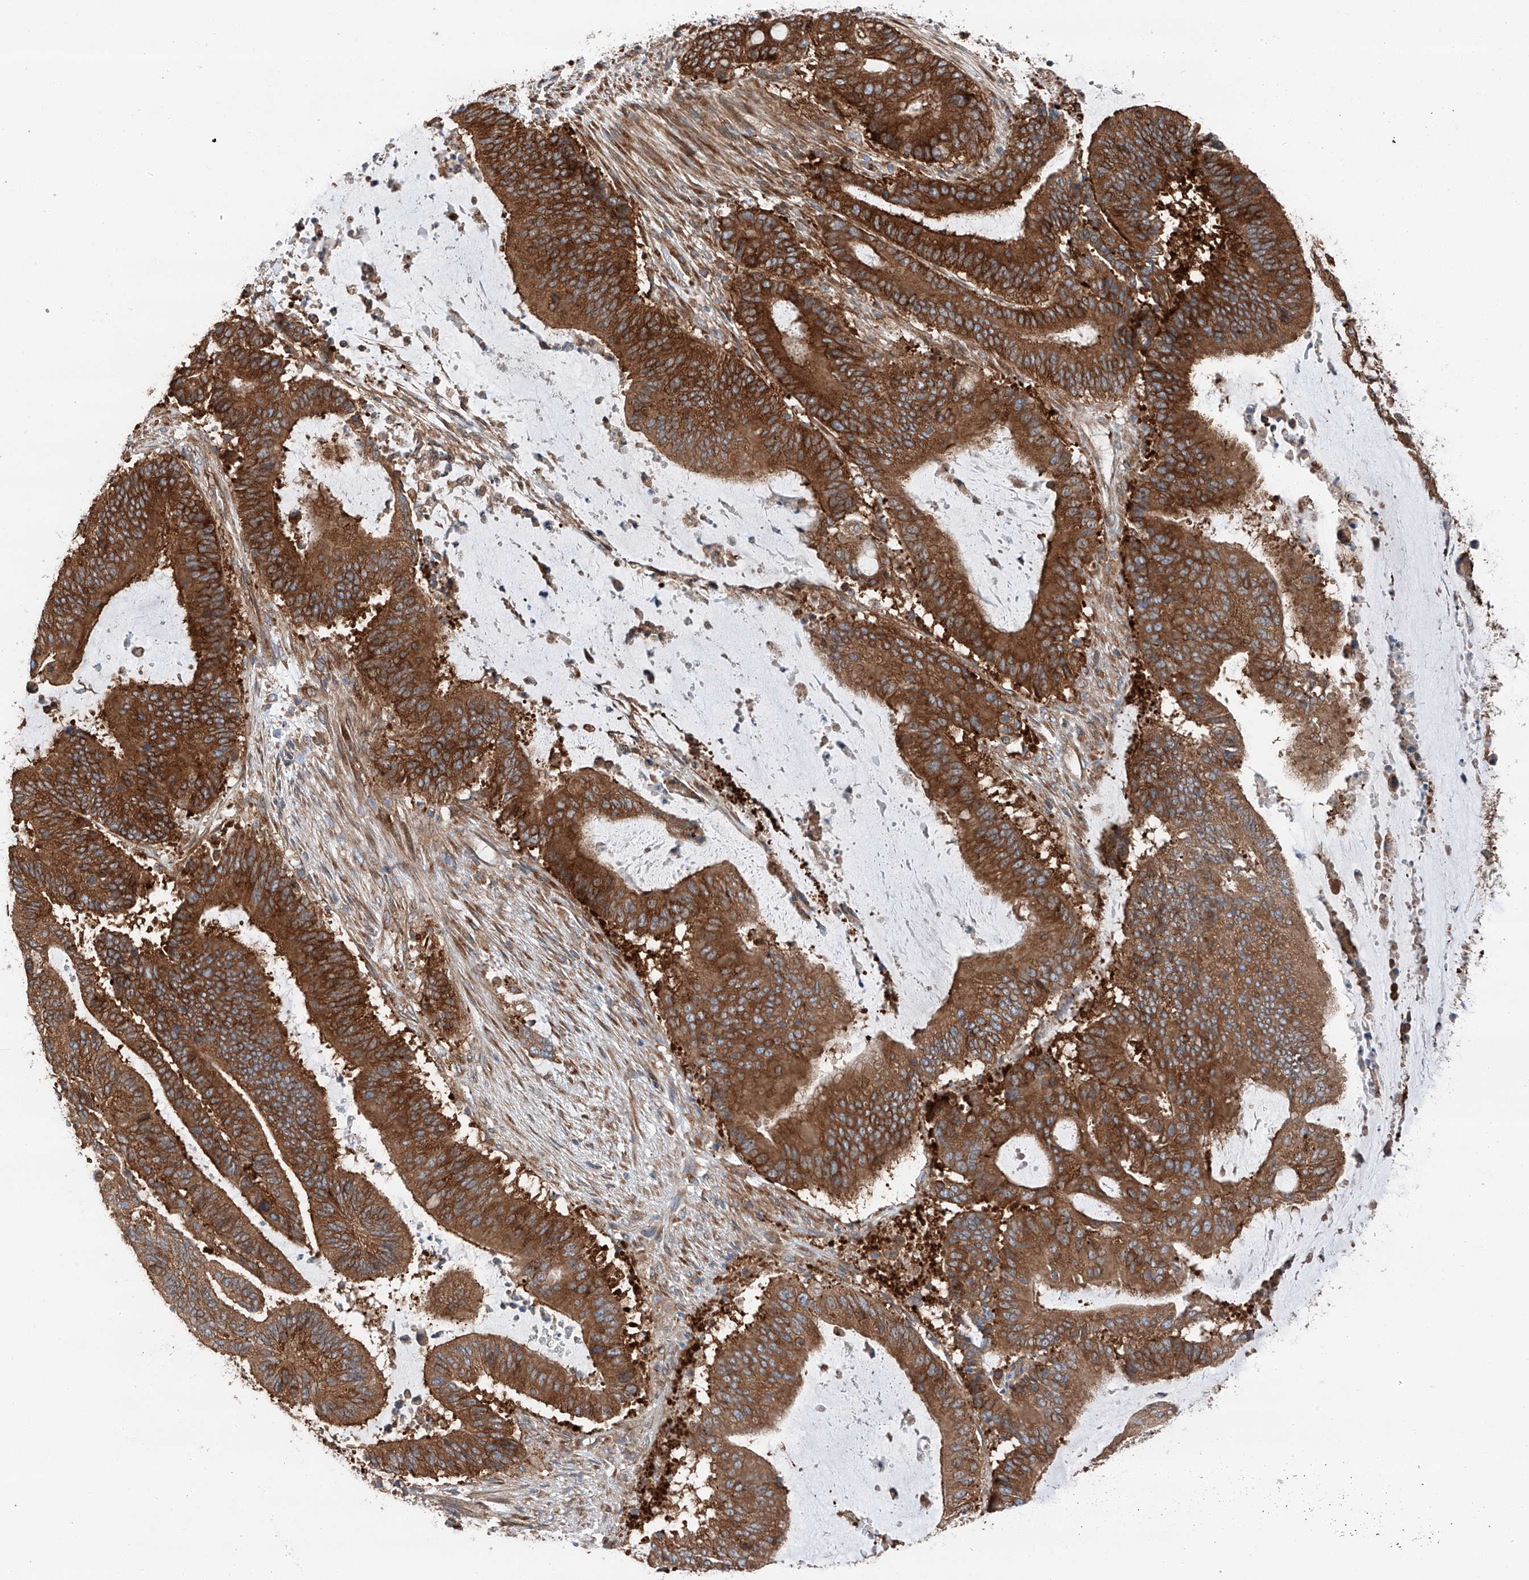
{"staining": {"intensity": "strong", "quantity": ">75%", "location": "cytoplasmic/membranous"}, "tissue": "liver cancer", "cell_type": "Tumor cells", "image_type": "cancer", "snomed": [{"axis": "morphology", "description": "Normal tissue, NOS"}, {"axis": "morphology", "description": "Cholangiocarcinoma"}, {"axis": "topography", "description": "Liver"}, {"axis": "topography", "description": "Peripheral nerve tissue"}], "caption": "Immunohistochemical staining of liver cancer shows high levels of strong cytoplasmic/membranous protein staining in about >75% of tumor cells. (Brightfield microscopy of DAB IHC at high magnification).", "gene": "ZC3H15", "patient": {"sex": "female", "age": 73}}